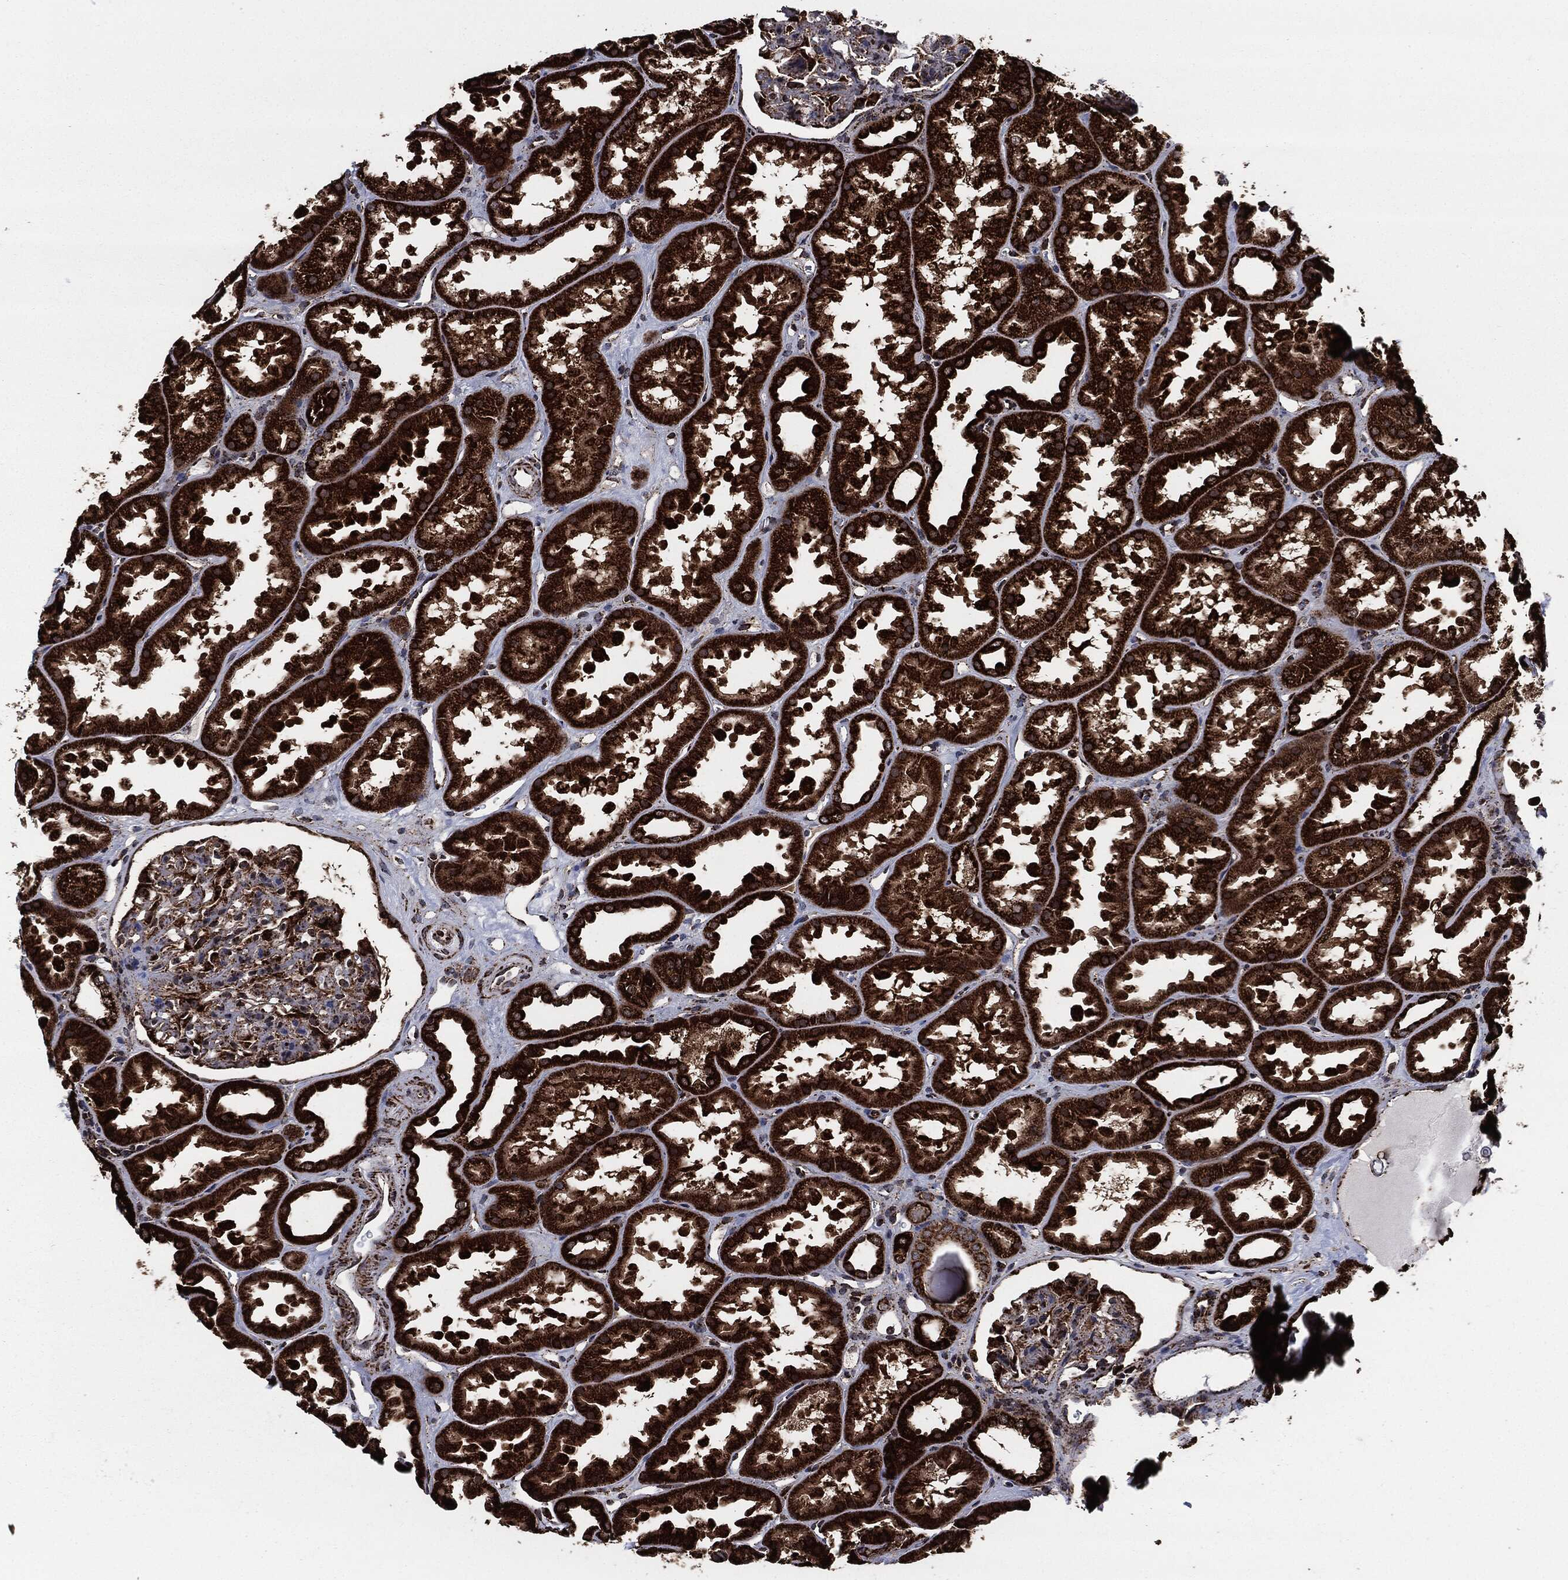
{"staining": {"intensity": "moderate", "quantity": "25%-75%", "location": "cytoplasmic/membranous"}, "tissue": "kidney", "cell_type": "Cells in glomeruli", "image_type": "normal", "snomed": [{"axis": "morphology", "description": "Normal tissue, NOS"}, {"axis": "topography", "description": "Kidney"}], "caption": "Moderate cytoplasmic/membranous expression is present in about 25%-75% of cells in glomeruli in unremarkable kidney.", "gene": "FH", "patient": {"sex": "male", "age": 61}}